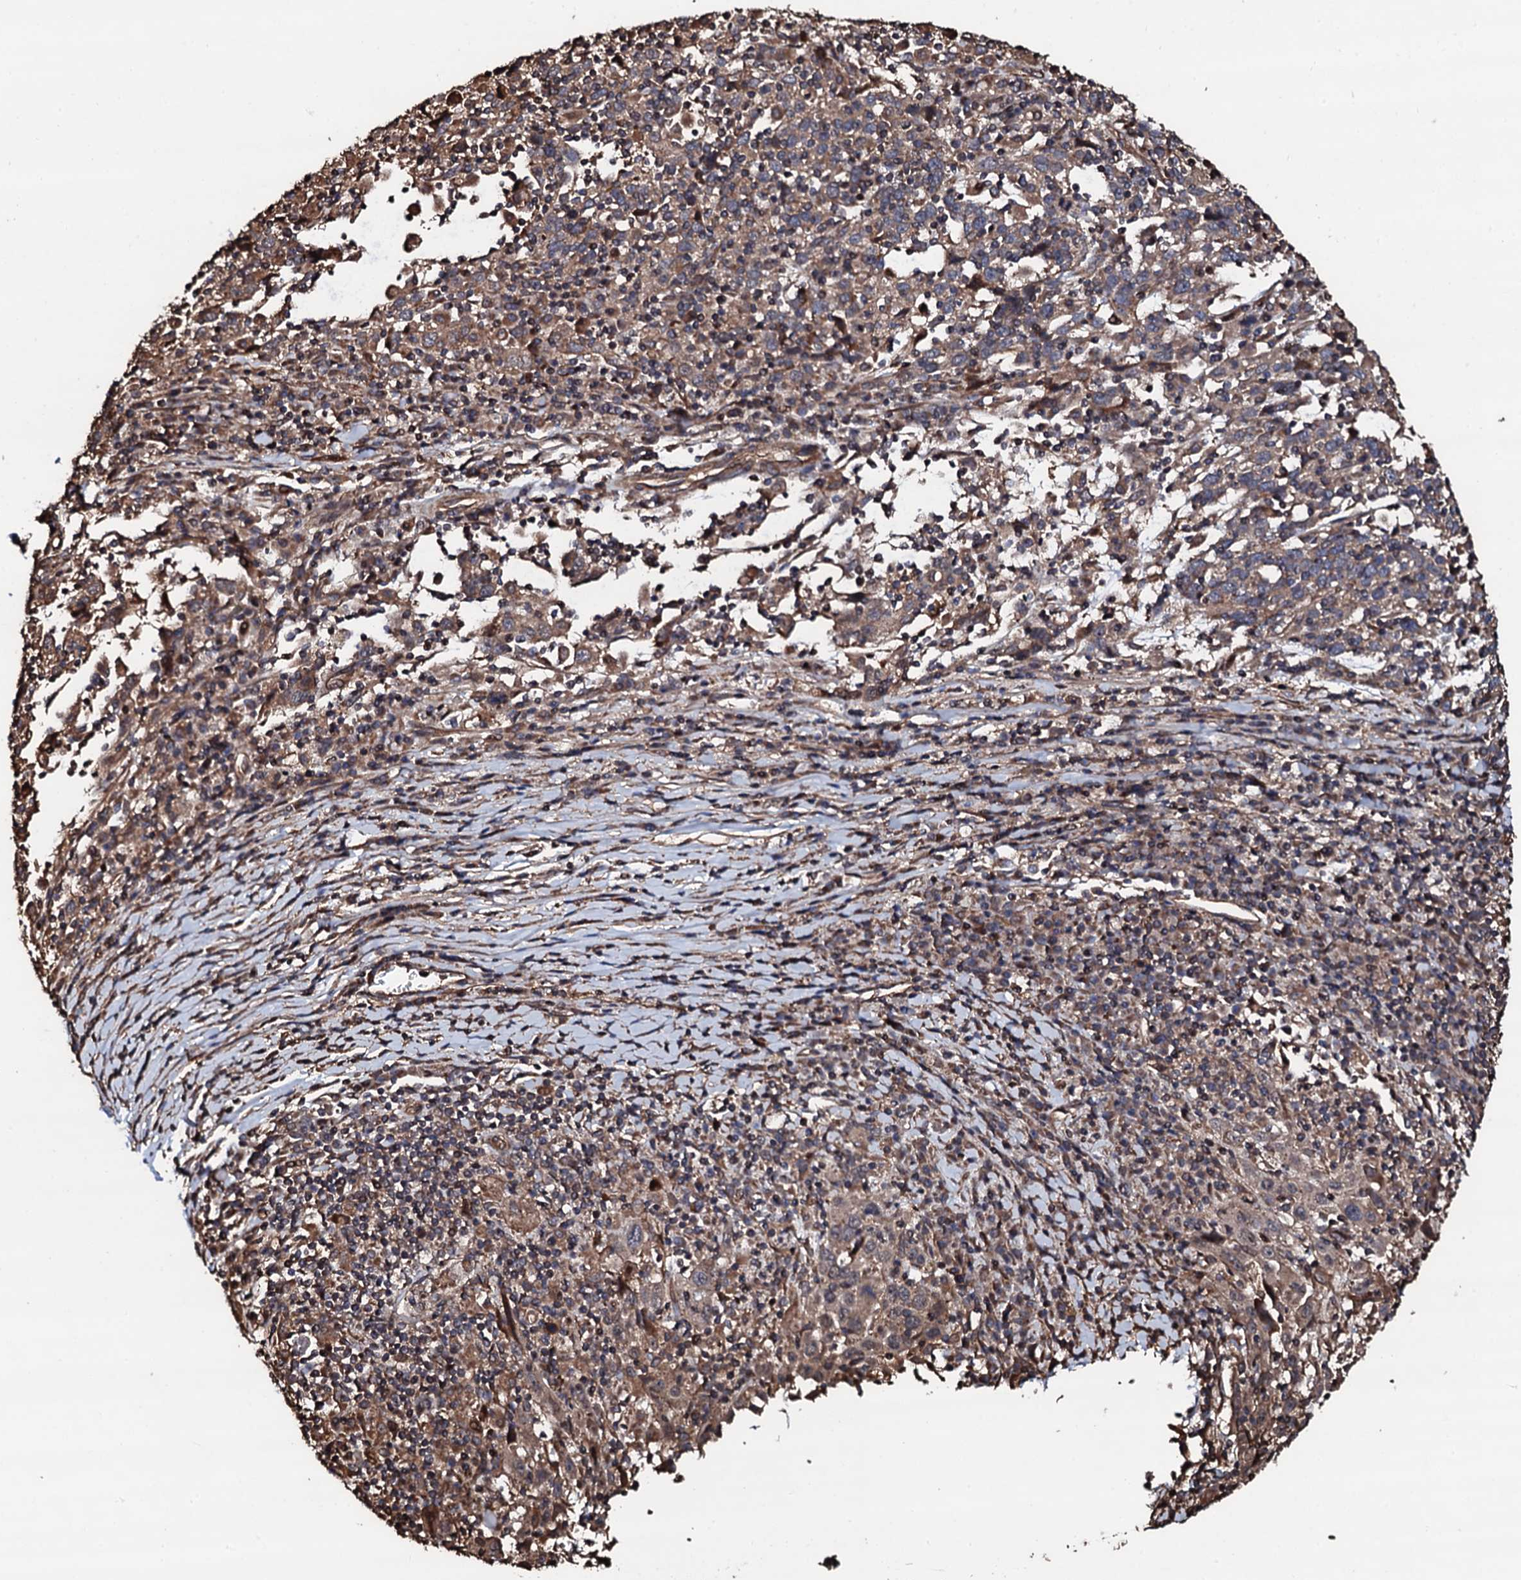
{"staining": {"intensity": "moderate", "quantity": ">75%", "location": "cytoplasmic/membranous"}, "tissue": "cervical cancer", "cell_type": "Tumor cells", "image_type": "cancer", "snomed": [{"axis": "morphology", "description": "Squamous cell carcinoma, NOS"}, {"axis": "topography", "description": "Cervix"}], "caption": "Cervical cancer tissue demonstrates moderate cytoplasmic/membranous positivity in approximately >75% of tumor cells, visualized by immunohistochemistry. (DAB (3,3'-diaminobenzidine) IHC, brown staining for protein, blue staining for nuclei).", "gene": "CKAP5", "patient": {"sex": "female", "age": 46}}